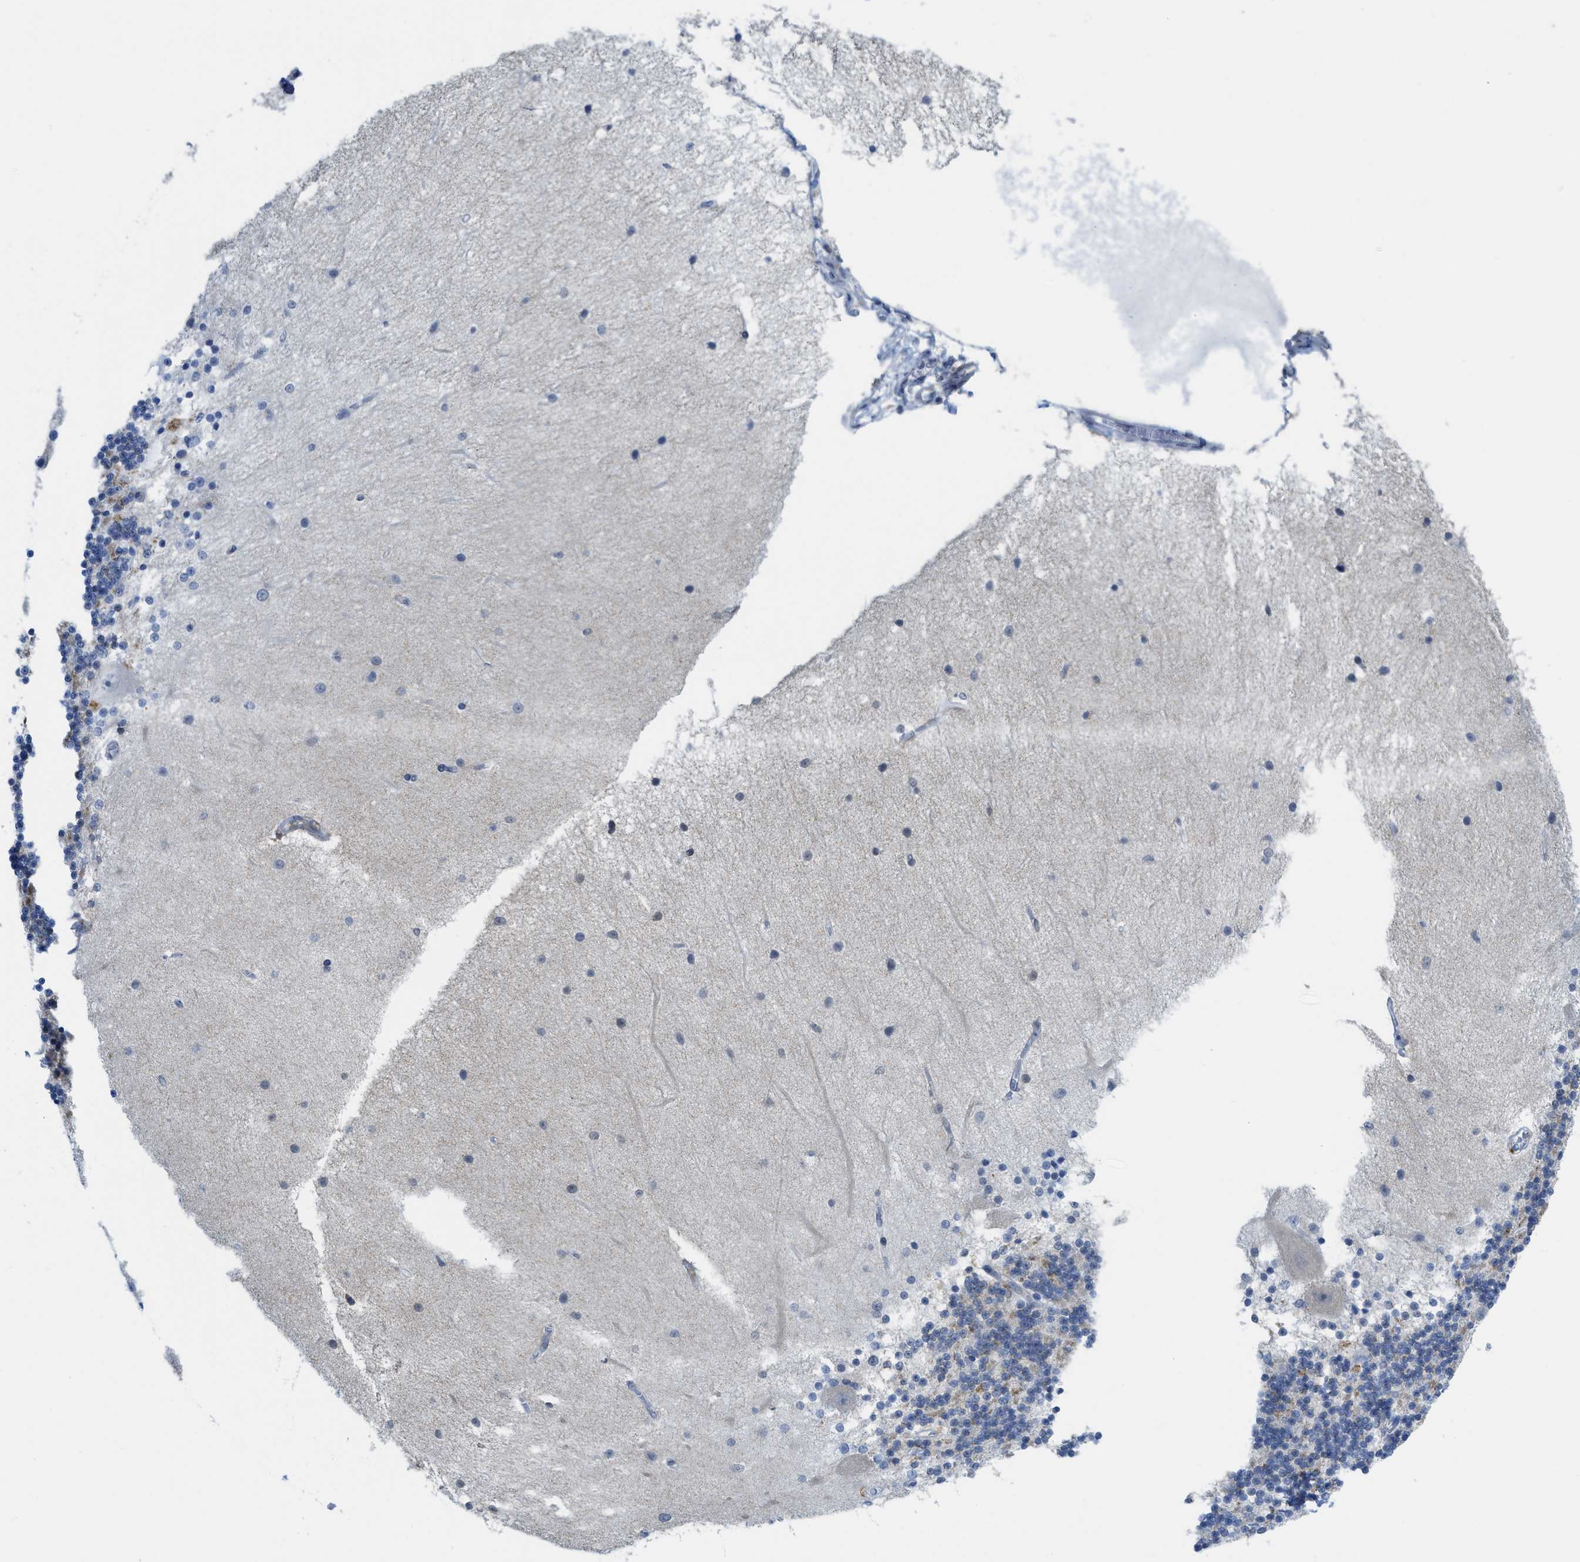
{"staining": {"intensity": "weak", "quantity": "25%-75%", "location": "cytoplasmic/membranous"}, "tissue": "cerebellum", "cell_type": "Cells in granular layer", "image_type": "normal", "snomed": [{"axis": "morphology", "description": "Normal tissue, NOS"}, {"axis": "topography", "description": "Cerebellum"}], "caption": "The photomicrograph exhibits staining of normal cerebellum, revealing weak cytoplasmic/membranous protein expression (brown color) within cells in granular layer.", "gene": "WDR4", "patient": {"sex": "female", "age": 54}}